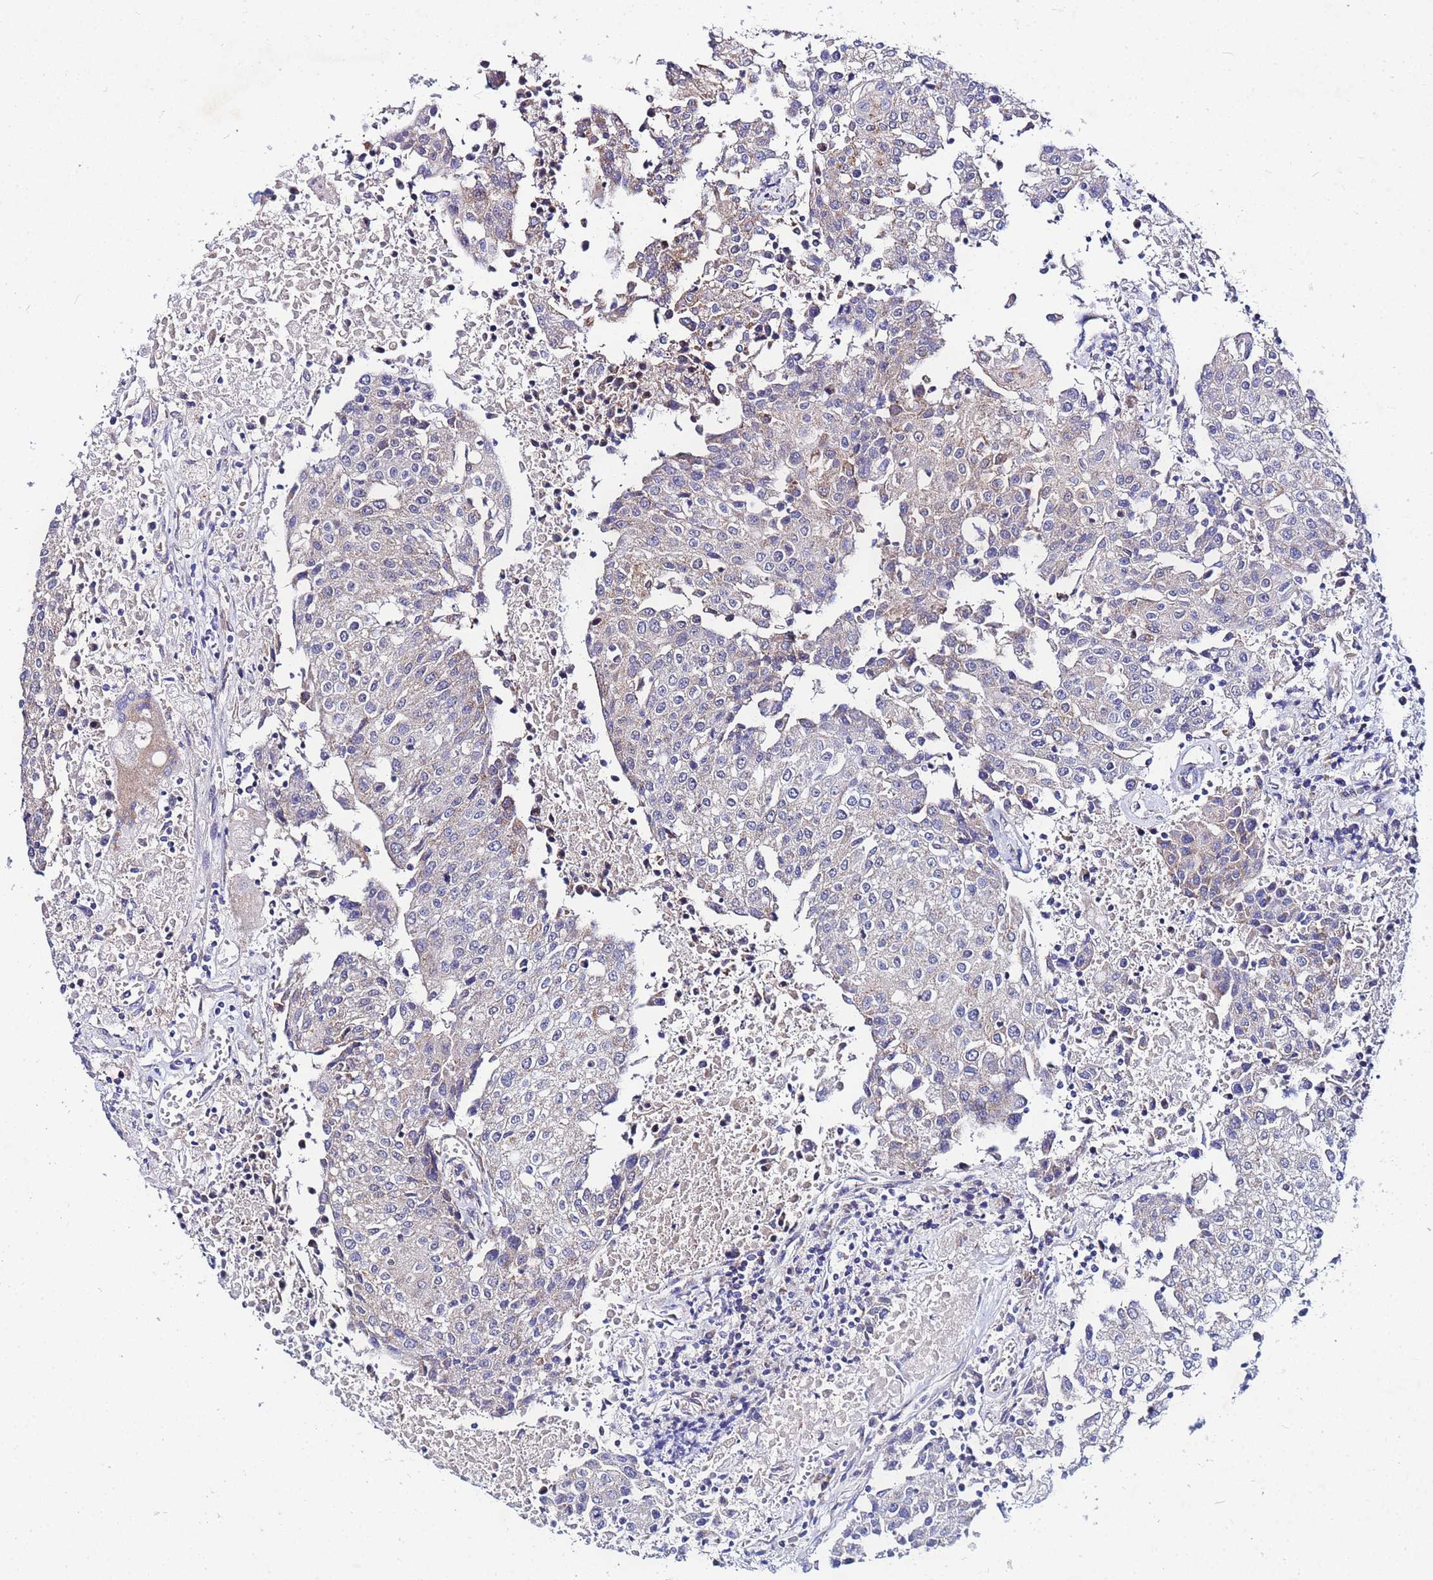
{"staining": {"intensity": "weak", "quantity": "<25%", "location": "cytoplasmic/membranous"}, "tissue": "urothelial cancer", "cell_type": "Tumor cells", "image_type": "cancer", "snomed": [{"axis": "morphology", "description": "Urothelial carcinoma, High grade"}, {"axis": "topography", "description": "Urinary bladder"}], "caption": "Immunohistochemistry (IHC) of urothelial cancer reveals no expression in tumor cells.", "gene": "FAHD2A", "patient": {"sex": "female", "age": 85}}